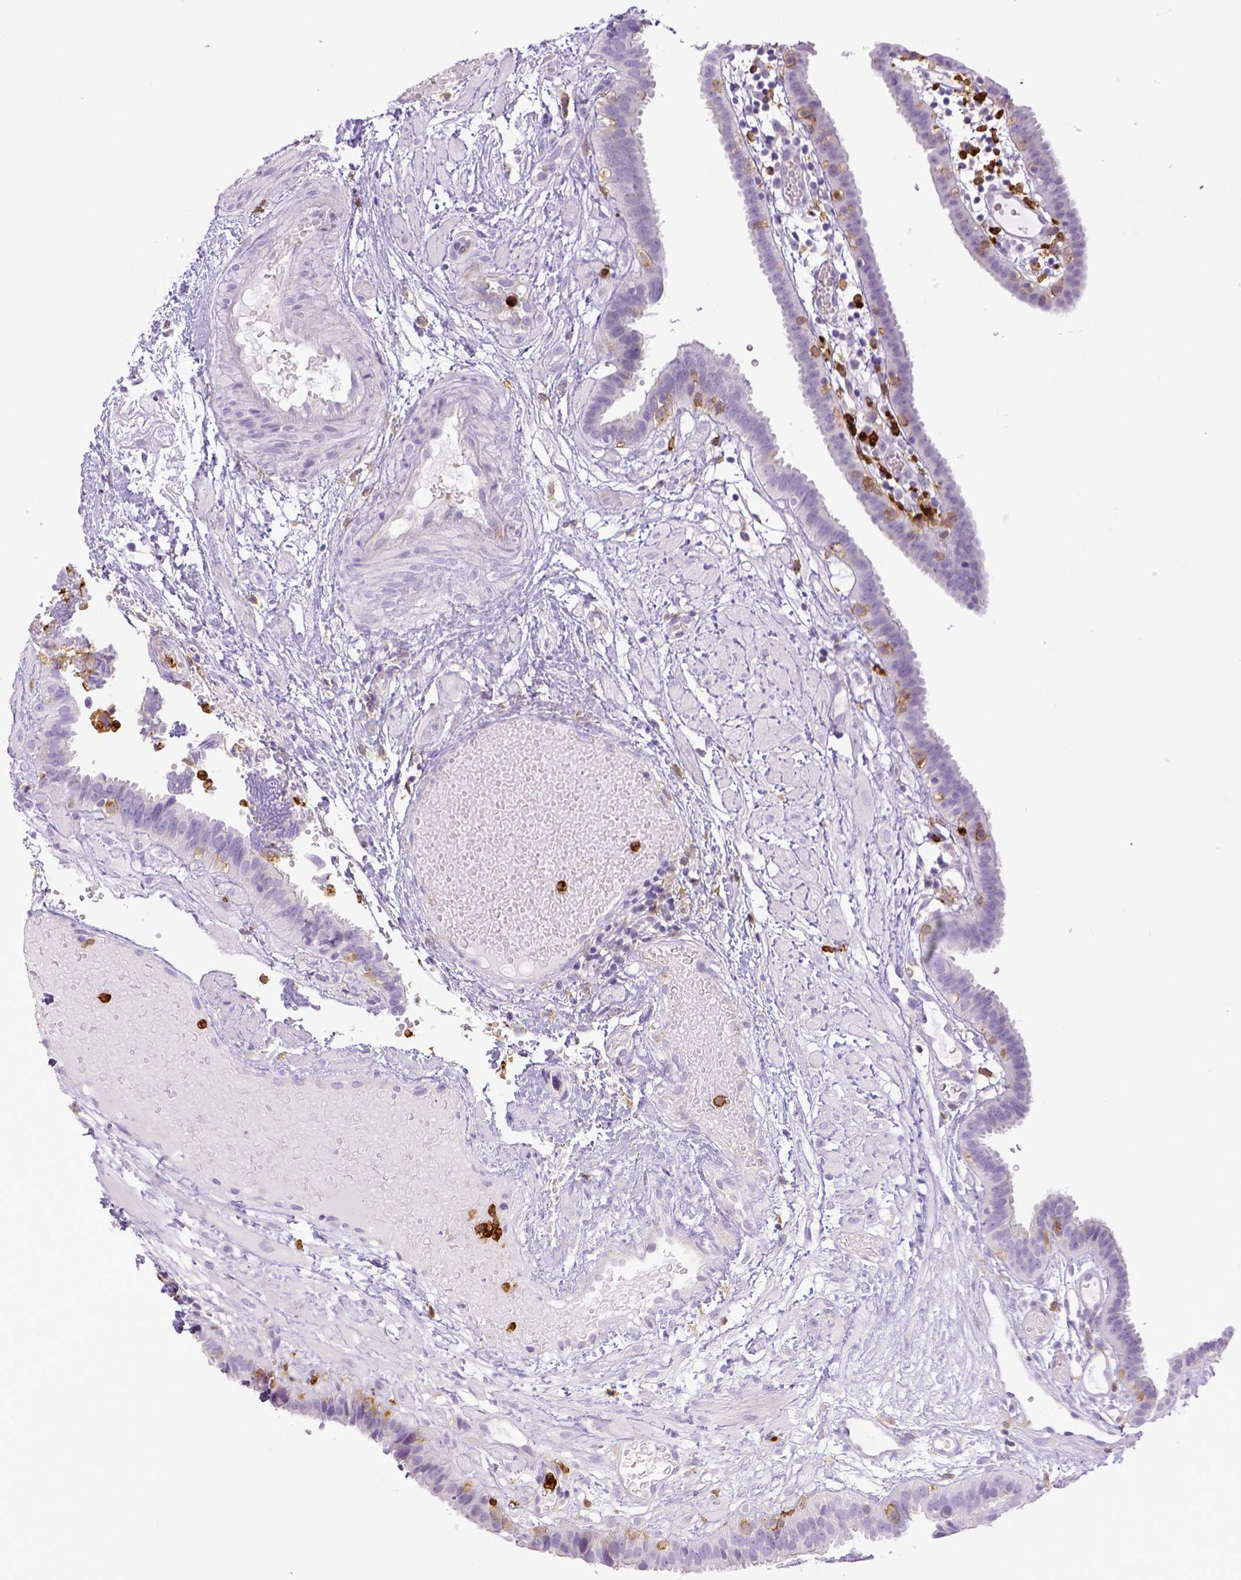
{"staining": {"intensity": "negative", "quantity": "none", "location": "none"}, "tissue": "fallopian tube", "cell_type": "Glandular cells", "image_type": "normal", "snomed": [{"axis": "morphology", "description": "Normal tissue, NOS"}, {"axis": "topography", "description": "Fallopian tube"}], "caption": "The image demonstrates no staining of glandular cells in unremarkable fallopian tube. The staining was performed using DAB (3,3'-diaminobenzidine) to visualize the protein expression in brown, while the nuclei were stained in blue with hematoxylin (Magnification: 20x).", "gene": "ITGAM", "patient": {"sex": "female", "age": 37}}